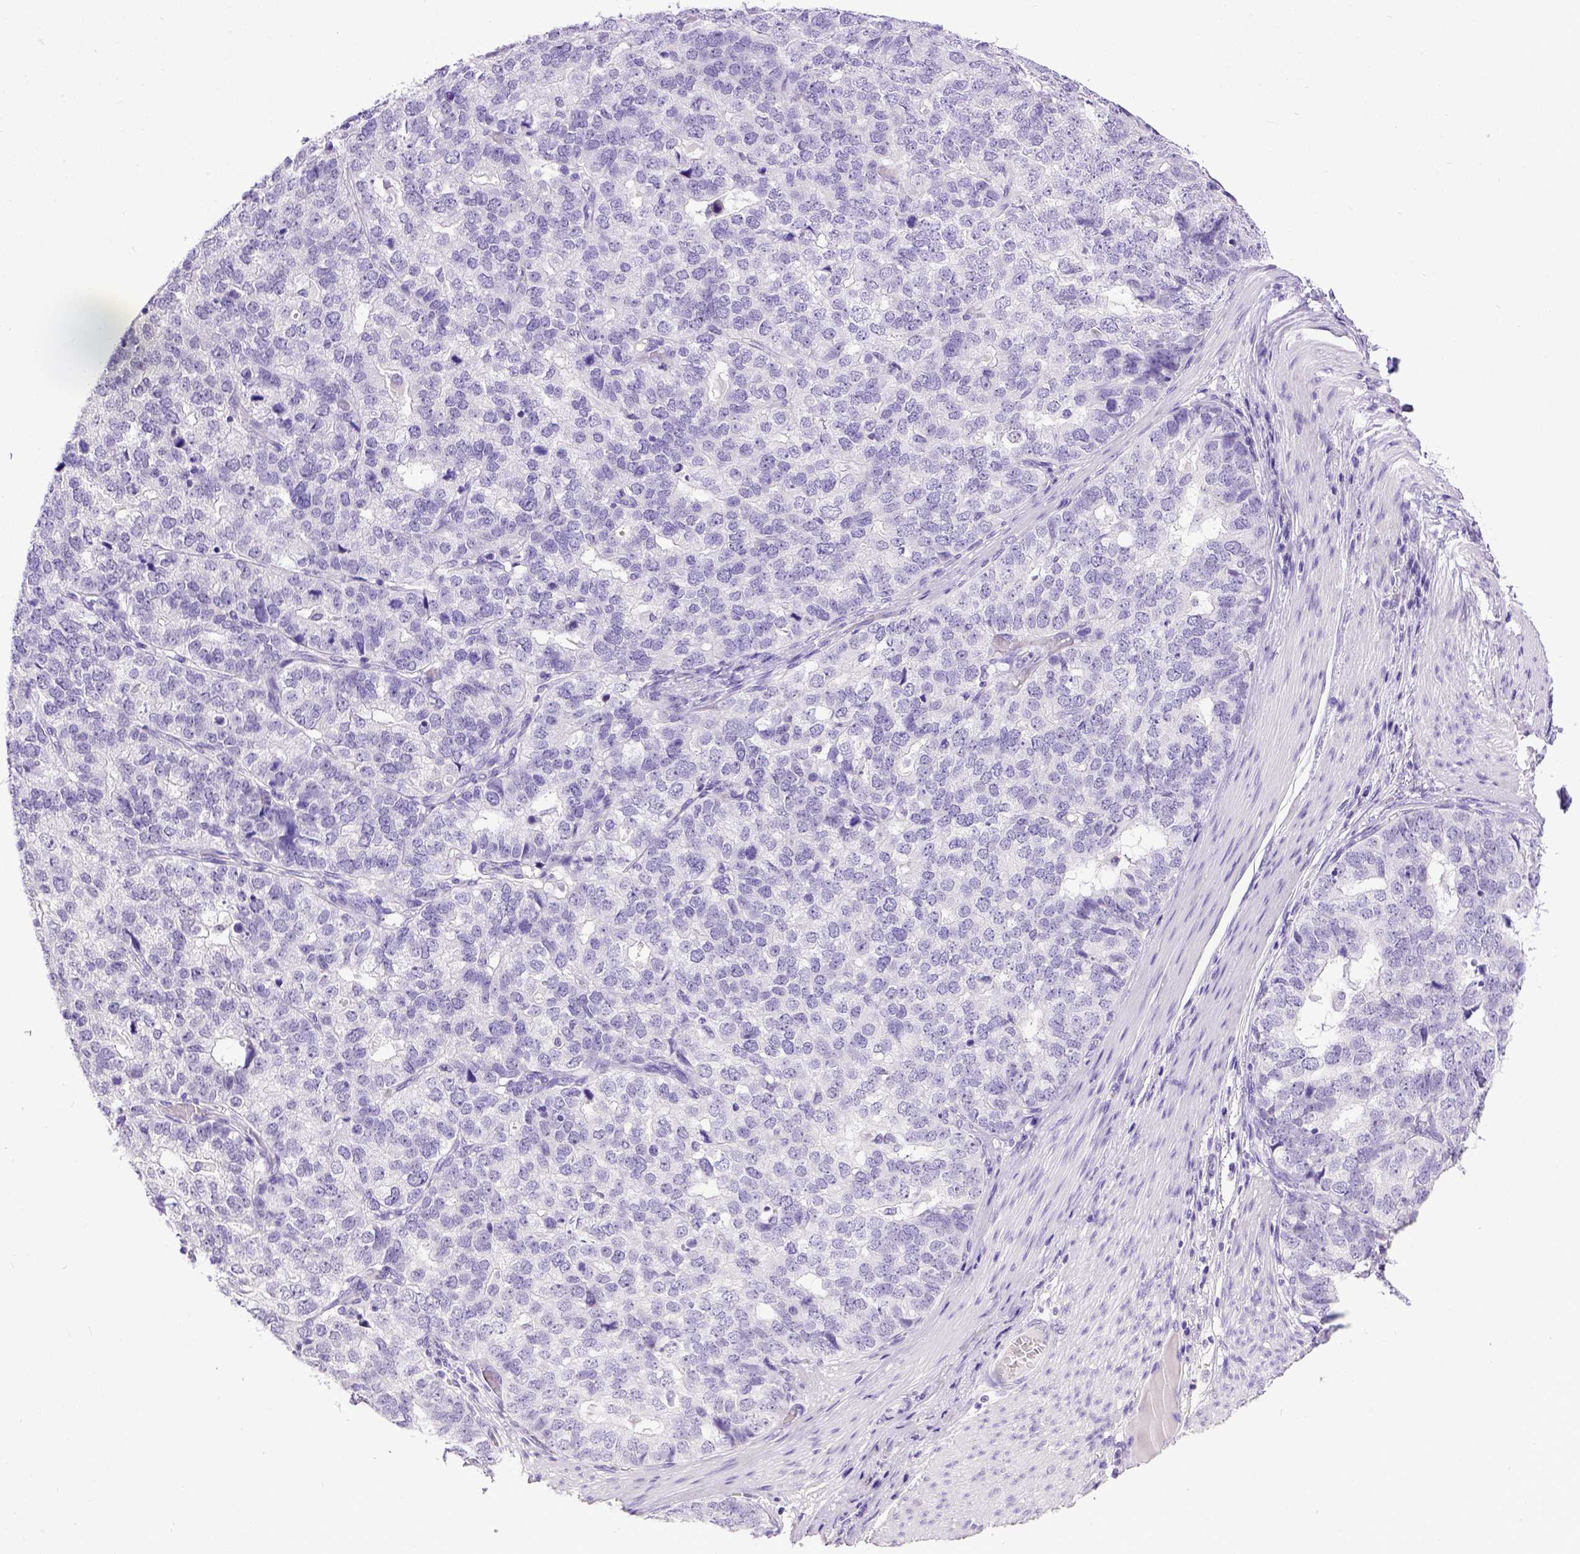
{"staining": {"intensity": "negative", "quantity": "none", "location": "none"}, "tissue": "stomach cancer", "cell_type": "Tumor cells", "image_type": "cancer", "snomed": [{"axis": "morphology", "description": "Adenocarcinoma, NOS"}, {"axis": "topography", "description": "Stomach"}], "caption": "High power microscopy micrograph of an immunohistochemistry (IHC) image of adenocarcinoma (stomach), revealing no significant expression in tumor cells. (DAB immunohistochemistry with hematoxylin counter stain).", "gene": "ESR1", "patient": {"sex": "male", "age": 69}}